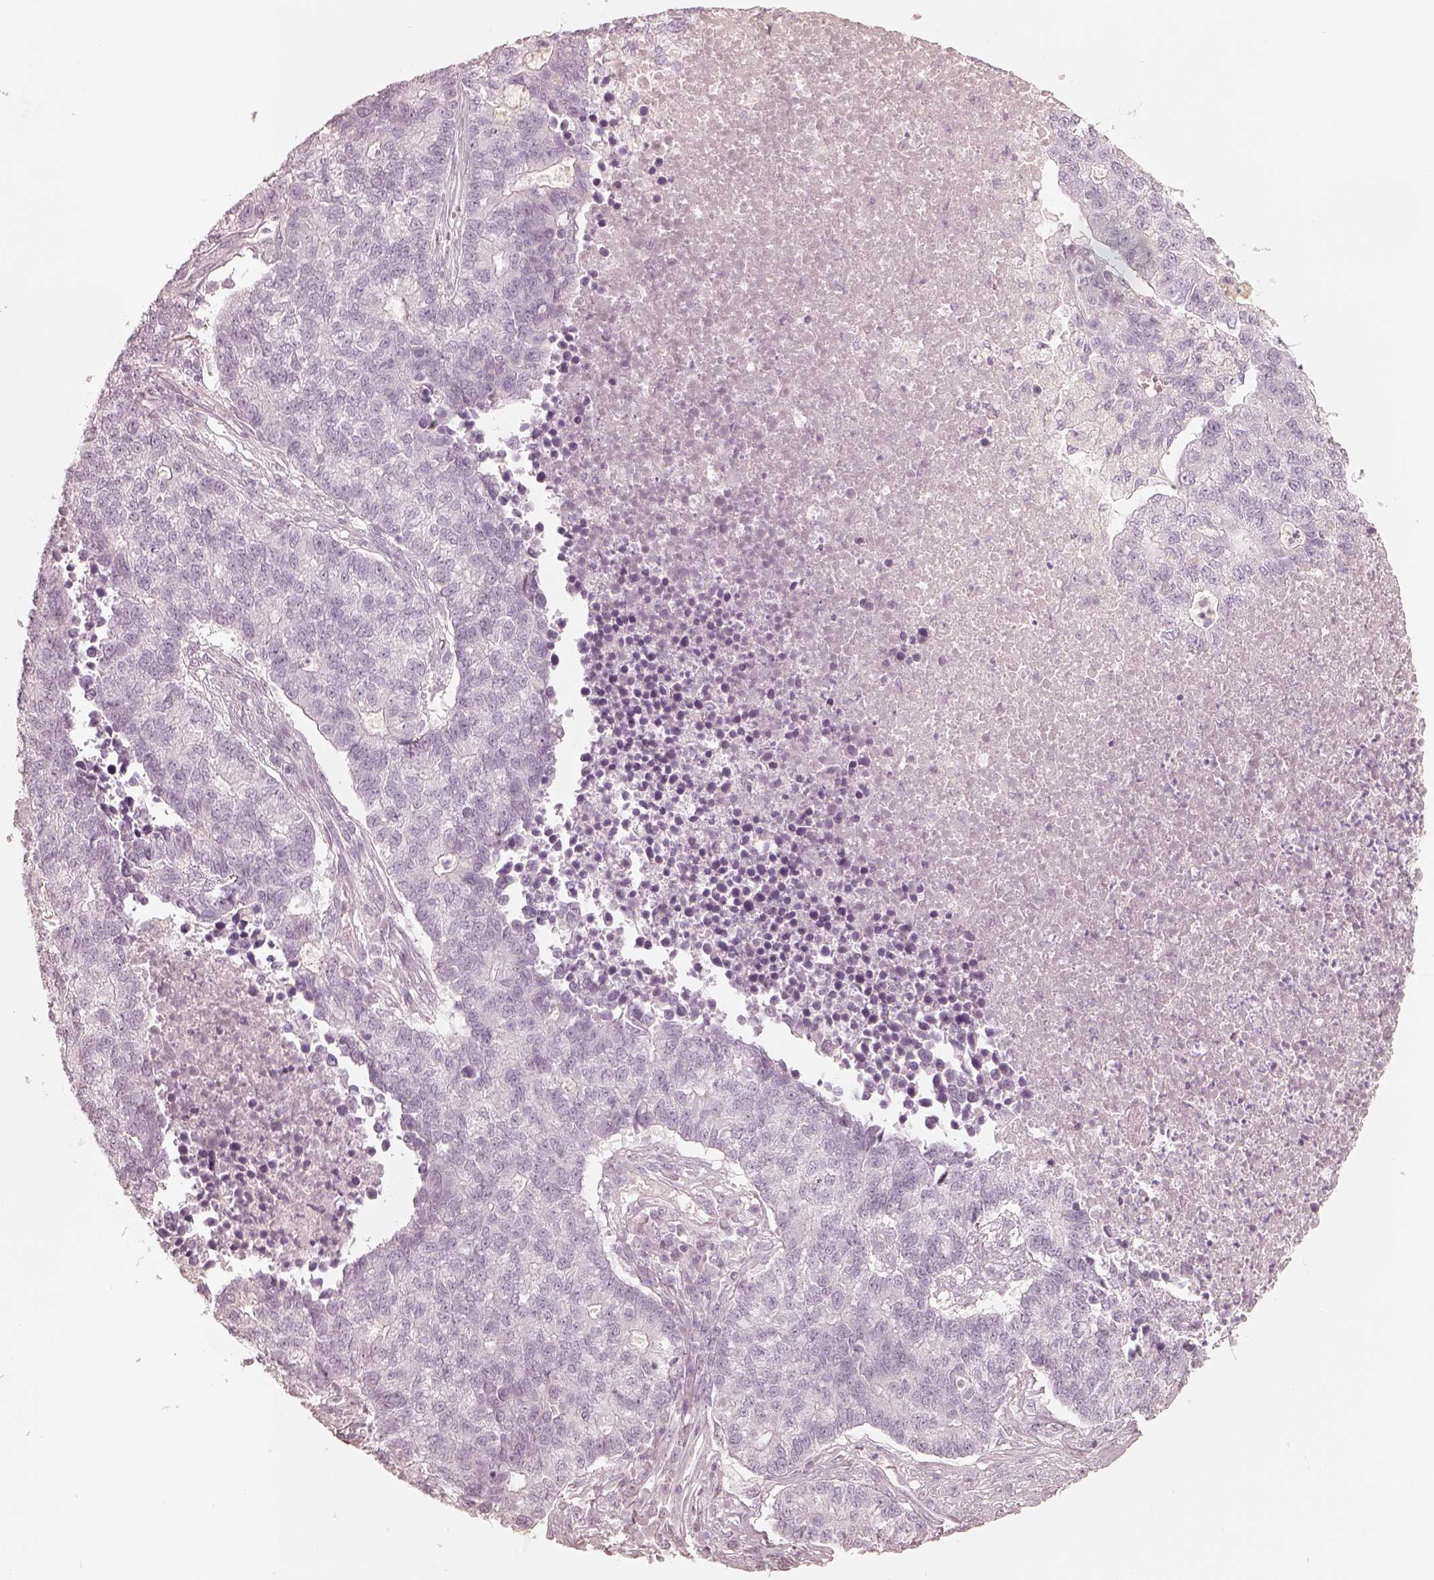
{"staining": {"intensity": "negative", "quantity": "none", "location": "none"}, "tissue": "lung cancer", "cell_type": "Tumor cells", "image_type": "cancer", "snomed": [{"axis": "morphology", "description": "Adenocarcinoma, NOS"}, {"axis": "topography", "description": "Lung"}], "caption": "Protein analysis of lung cancer shows no significant staining in tumor cells.", "gene": "KRT82", "patient": {"sex": "male", "age": 57}}